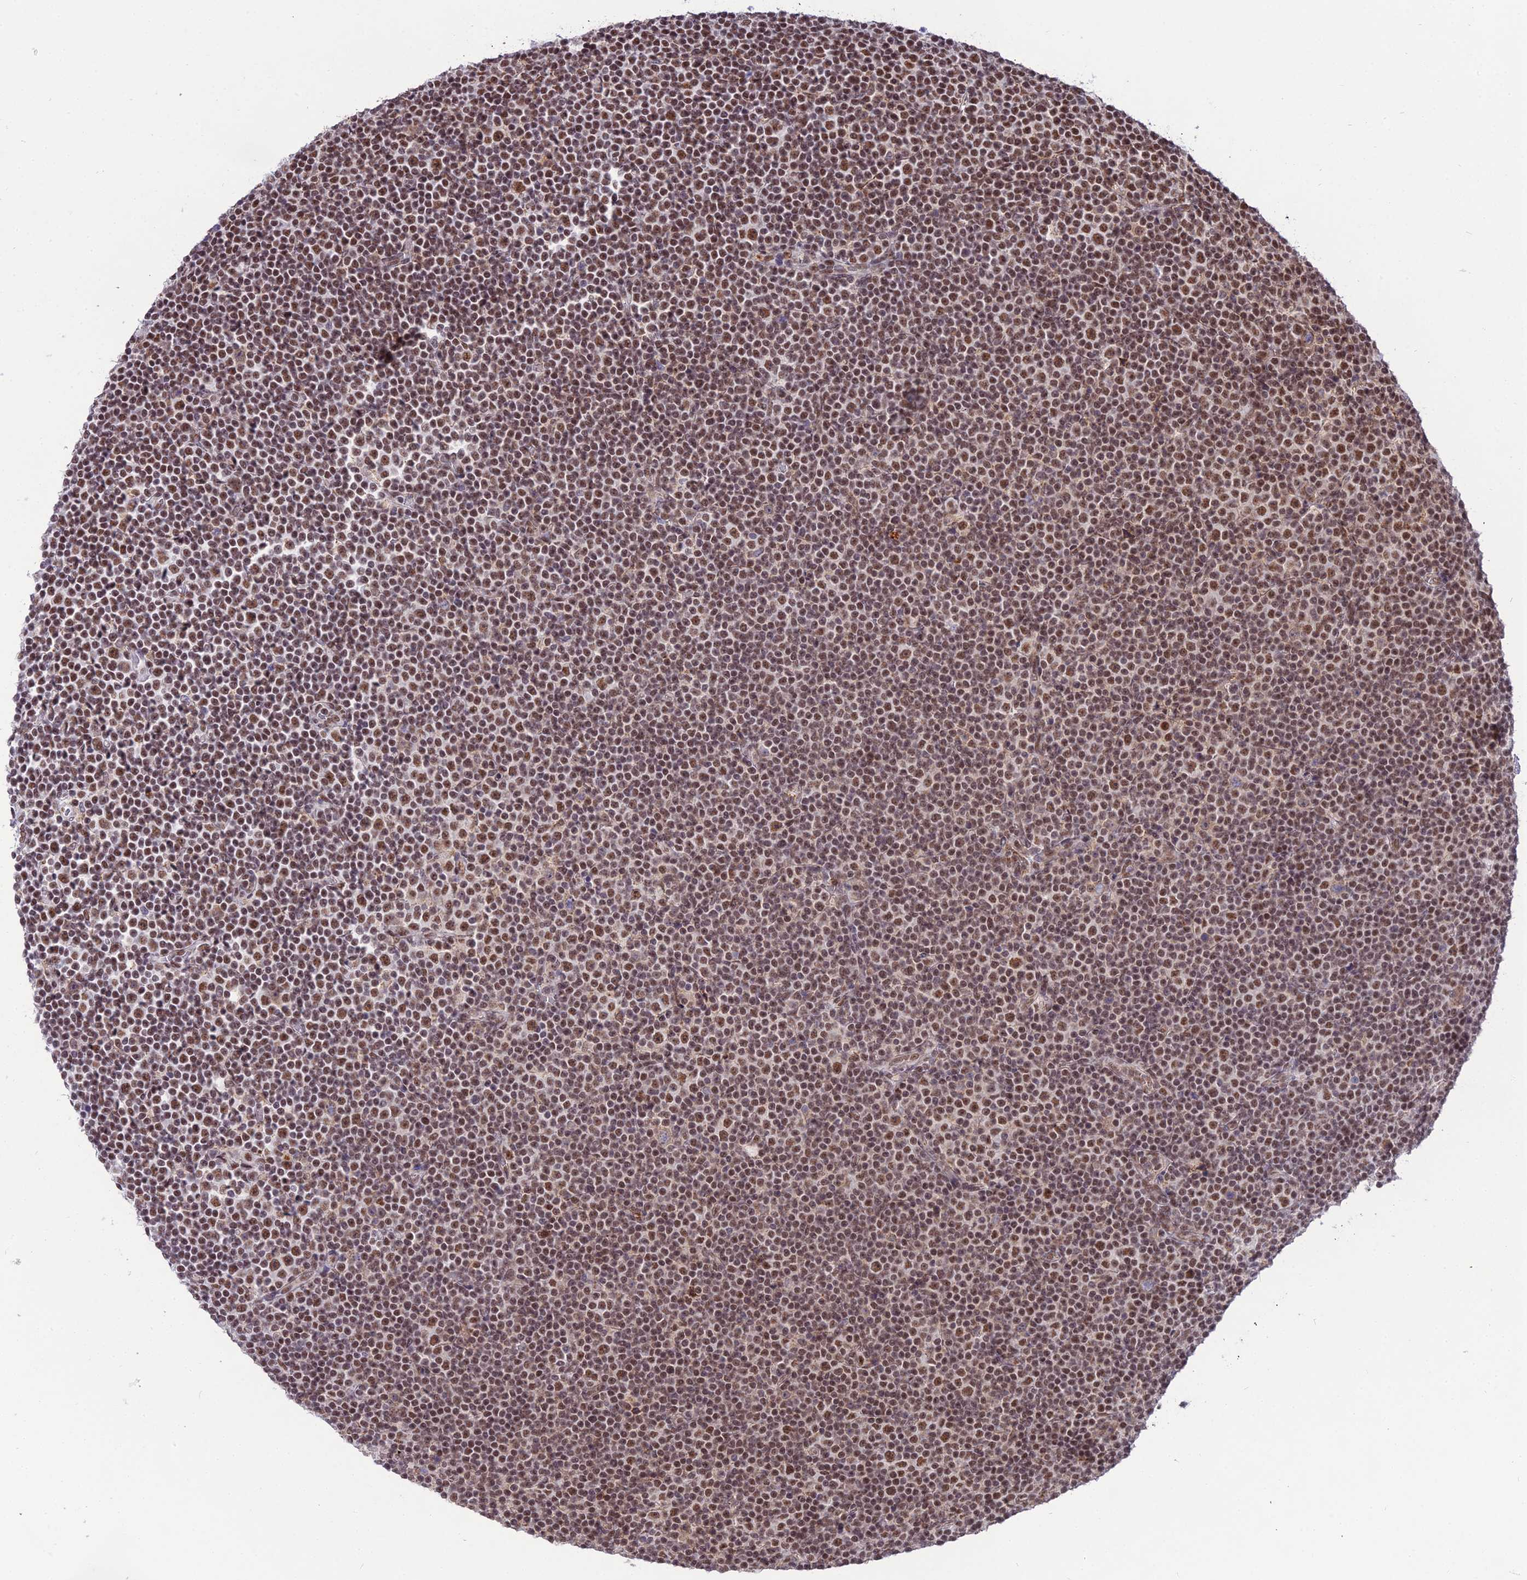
{"staining": {"intensity": "moderate", "quantity": ">75%", "location": "nuclear"}, "tissue": "lymphoma", "cell_type": "Tumor cells", "image_type": "cancer", "snomed": [{"axis": "morphology", "description": "Malignant lymphoma, non-Hodgkin's type, Low grade"}, {"axis": "topography", "description": "Lymph node"}], "caption": "An immunohistochemistry image of neoplastic tissue is shown. Protein staining in brown highlights moderate nuclear positivity in lymphoma within tumor cells. (Brightfield microscopy of DAB IHC at high magnification).", "gene": "RBM12", "patient": {"sex": "female", "age": 67}}